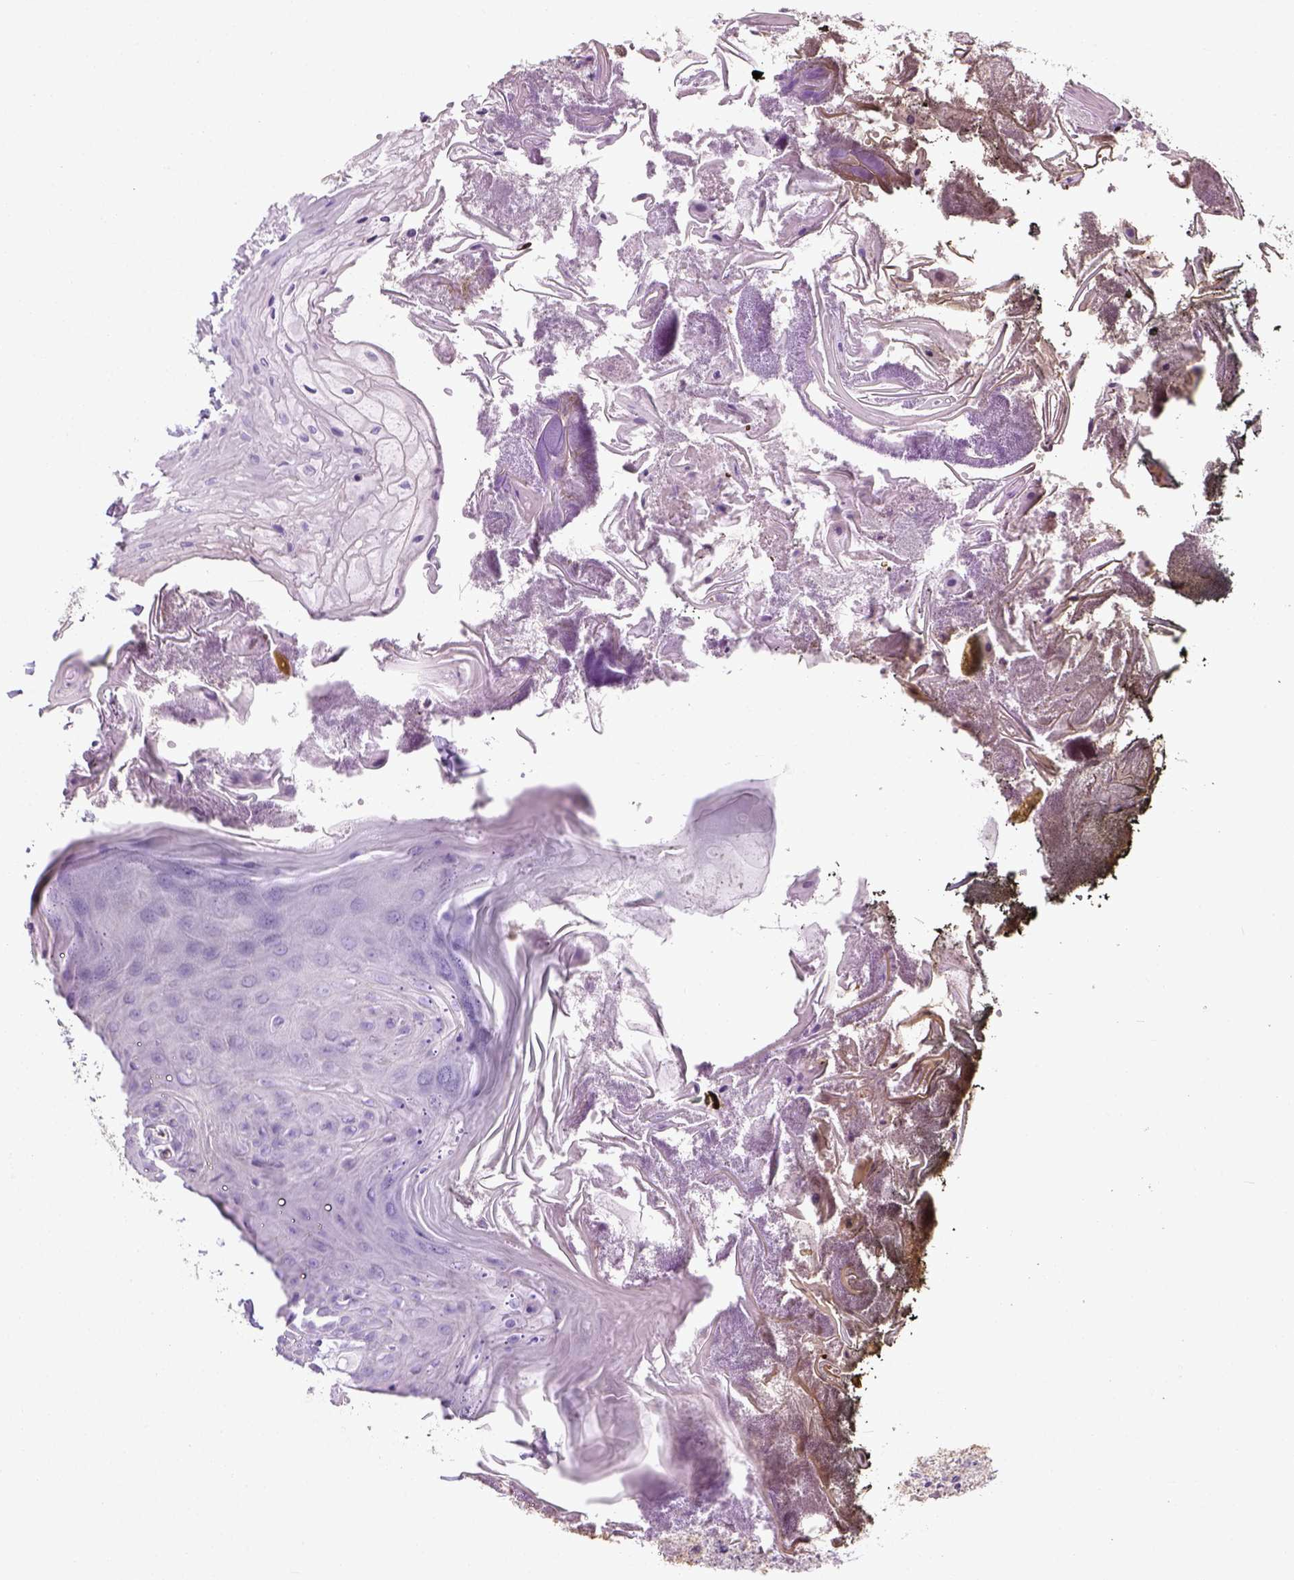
{"staining": {"intensity": "negative", "quantity": "none", "location": "none"}, "tissue": "oral mucosa", "cell_type": "Squamous epithelial cells", "image_type": "normal", "snomed": [{"axis": "morphology", "description": "Normal tissue, NOS"}, {"axis": "topography", "description": "Oral tissue"}], "caption": "Histopathology image shows no significant protein staining in squamous epithelial cells of normal oral mucosa. (Stains: DAB IHC with hematoxylin counter stain, Microscopy: brightfield microscopy at high magnification).", "gene": "LGSN", "patient": {"sex": "male", "age": 9}}